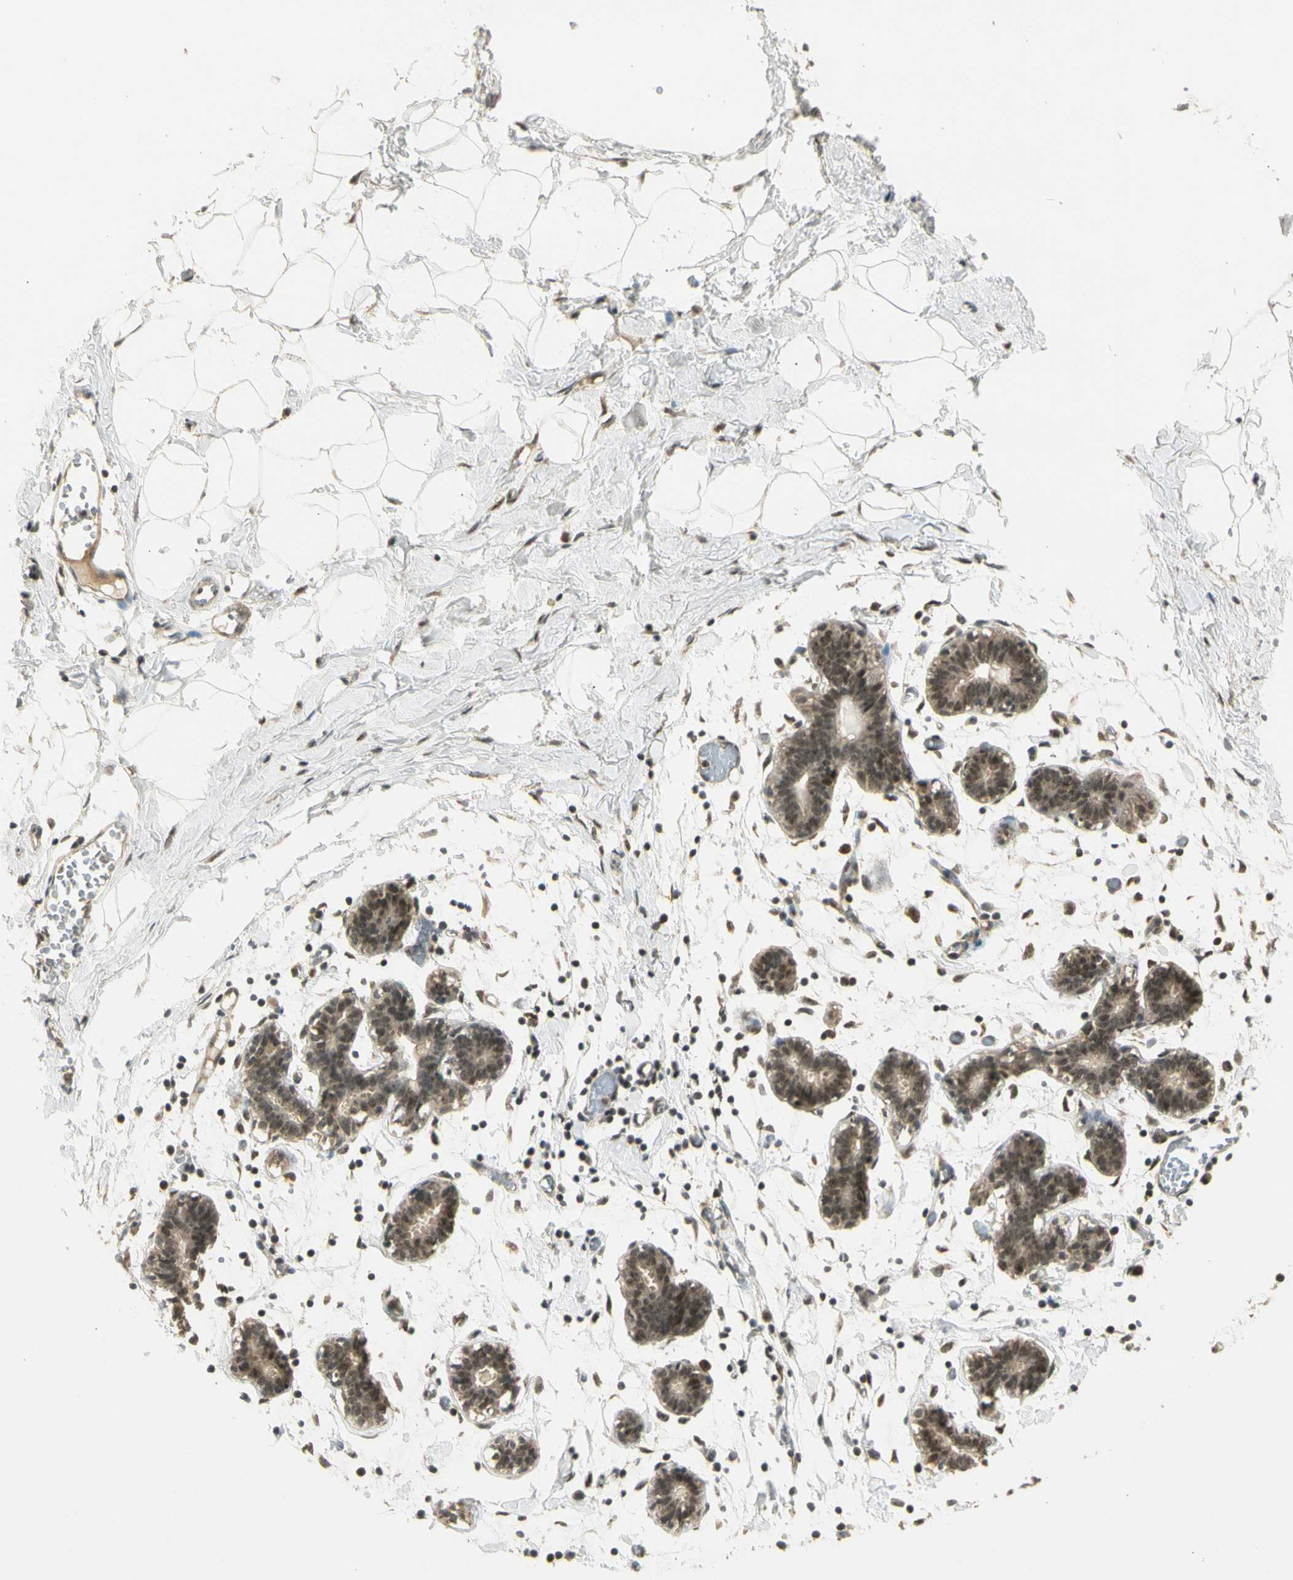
{"staining": {"intensity": "weak", "quantity": ">75%", "location": "cytoplasmic/membranous,nuclear"}, "tissue": "breast", "cell_type": "Adipocytes", "image_type": "normal", "snomed": [{"axis": "morphology", "description": "Normal tissue, NOS"}, {"axis": "topography", "description": "Breast"}], "caption": "Immunohistochemistry of normal breast displays low levels of weak cytoplasmic/membranous,nuclear positivity in approximately >75% of adipocytes. (DAB (3,3'-diaminobenzidine) IHC with brightfield microscopy, high magnification).", "gene": "ZNF135", "patient": {"sex": "female", "age": 27}}